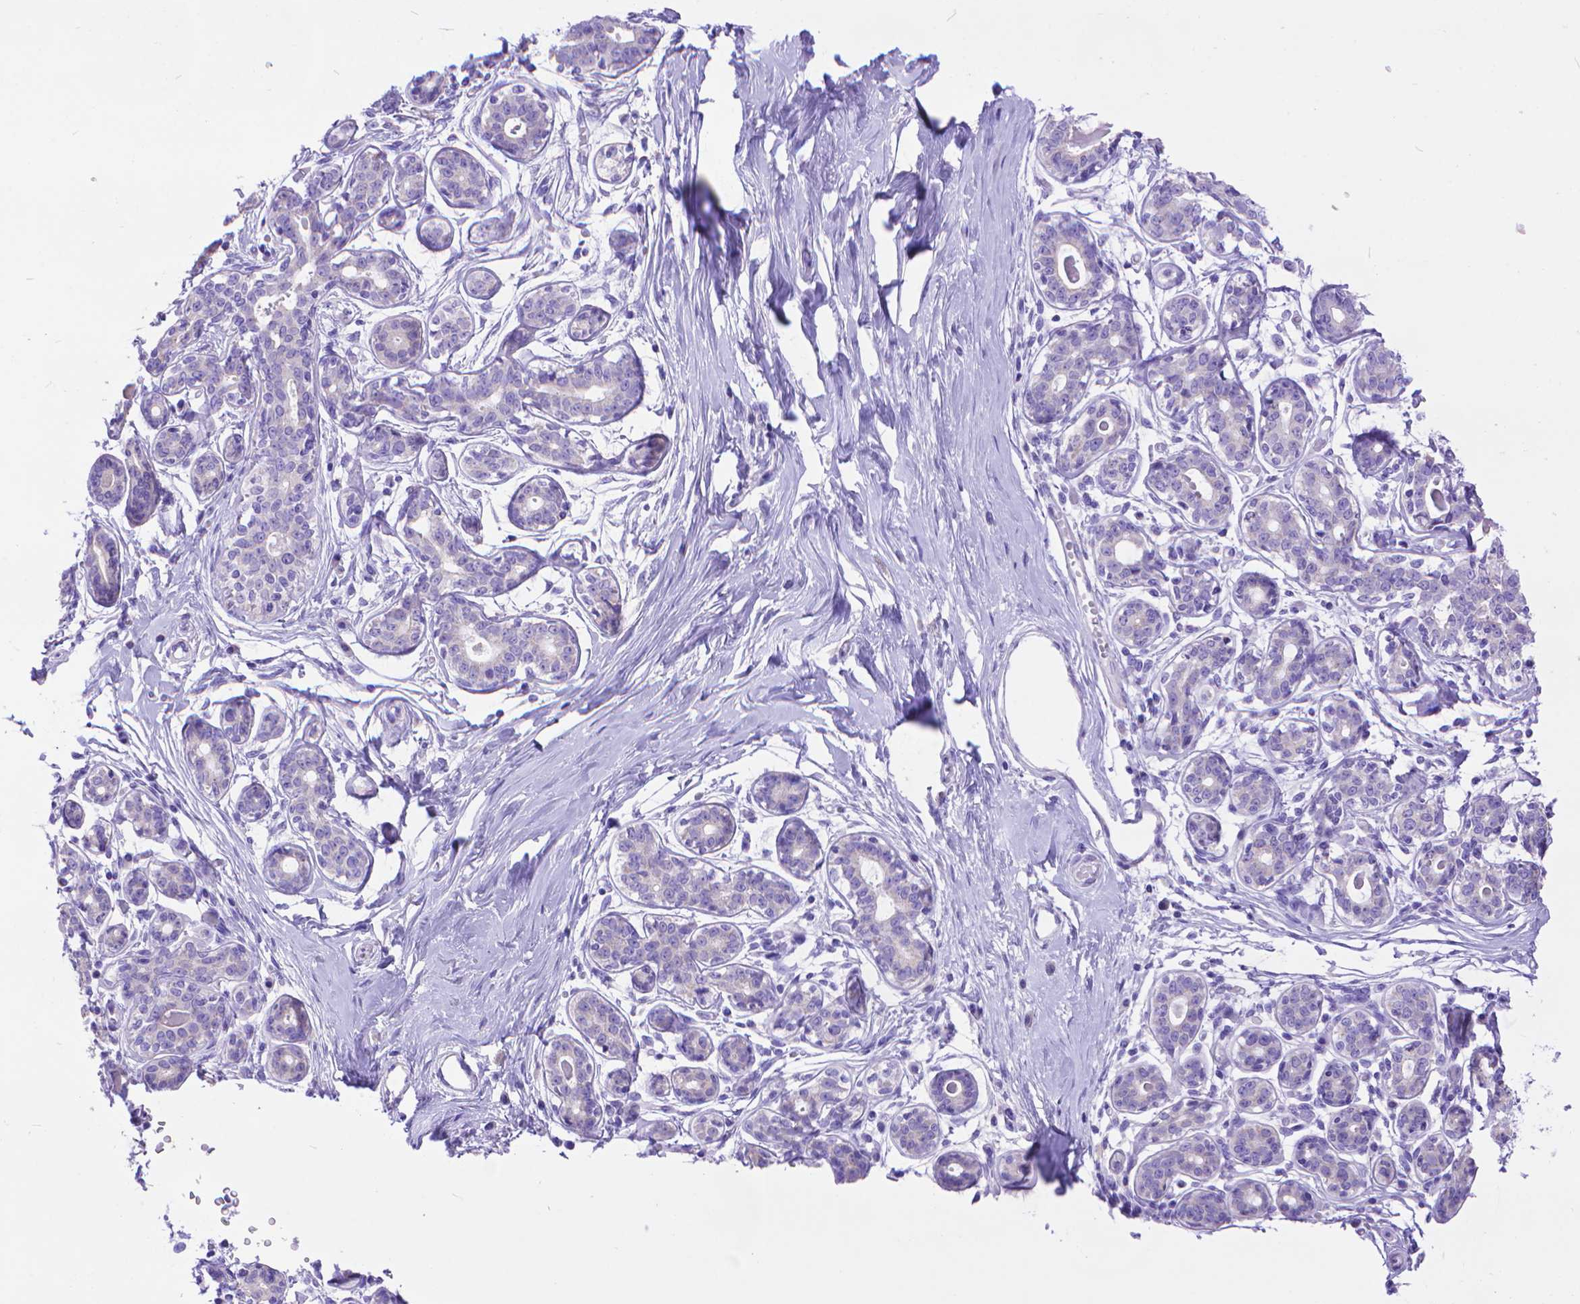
{"staining": {"intensity": "negative", "quantity": "none", "location": "none"}, "tissue": "breast", "cell_type": "Adipocytes", "image_type": "normal", "snomed": [{"axis": "morphology", "description": "Normal tissue, NOS"}, {"axis": "topography", "description": "Skin"}, {"axis": "topography", "description": "Breast"}], "caption": "The IHC photomicrograph has no significant expression in adipocytes of breast.", "gene": "DHRS2", "patient": {"sex": "female", "age": 43}}